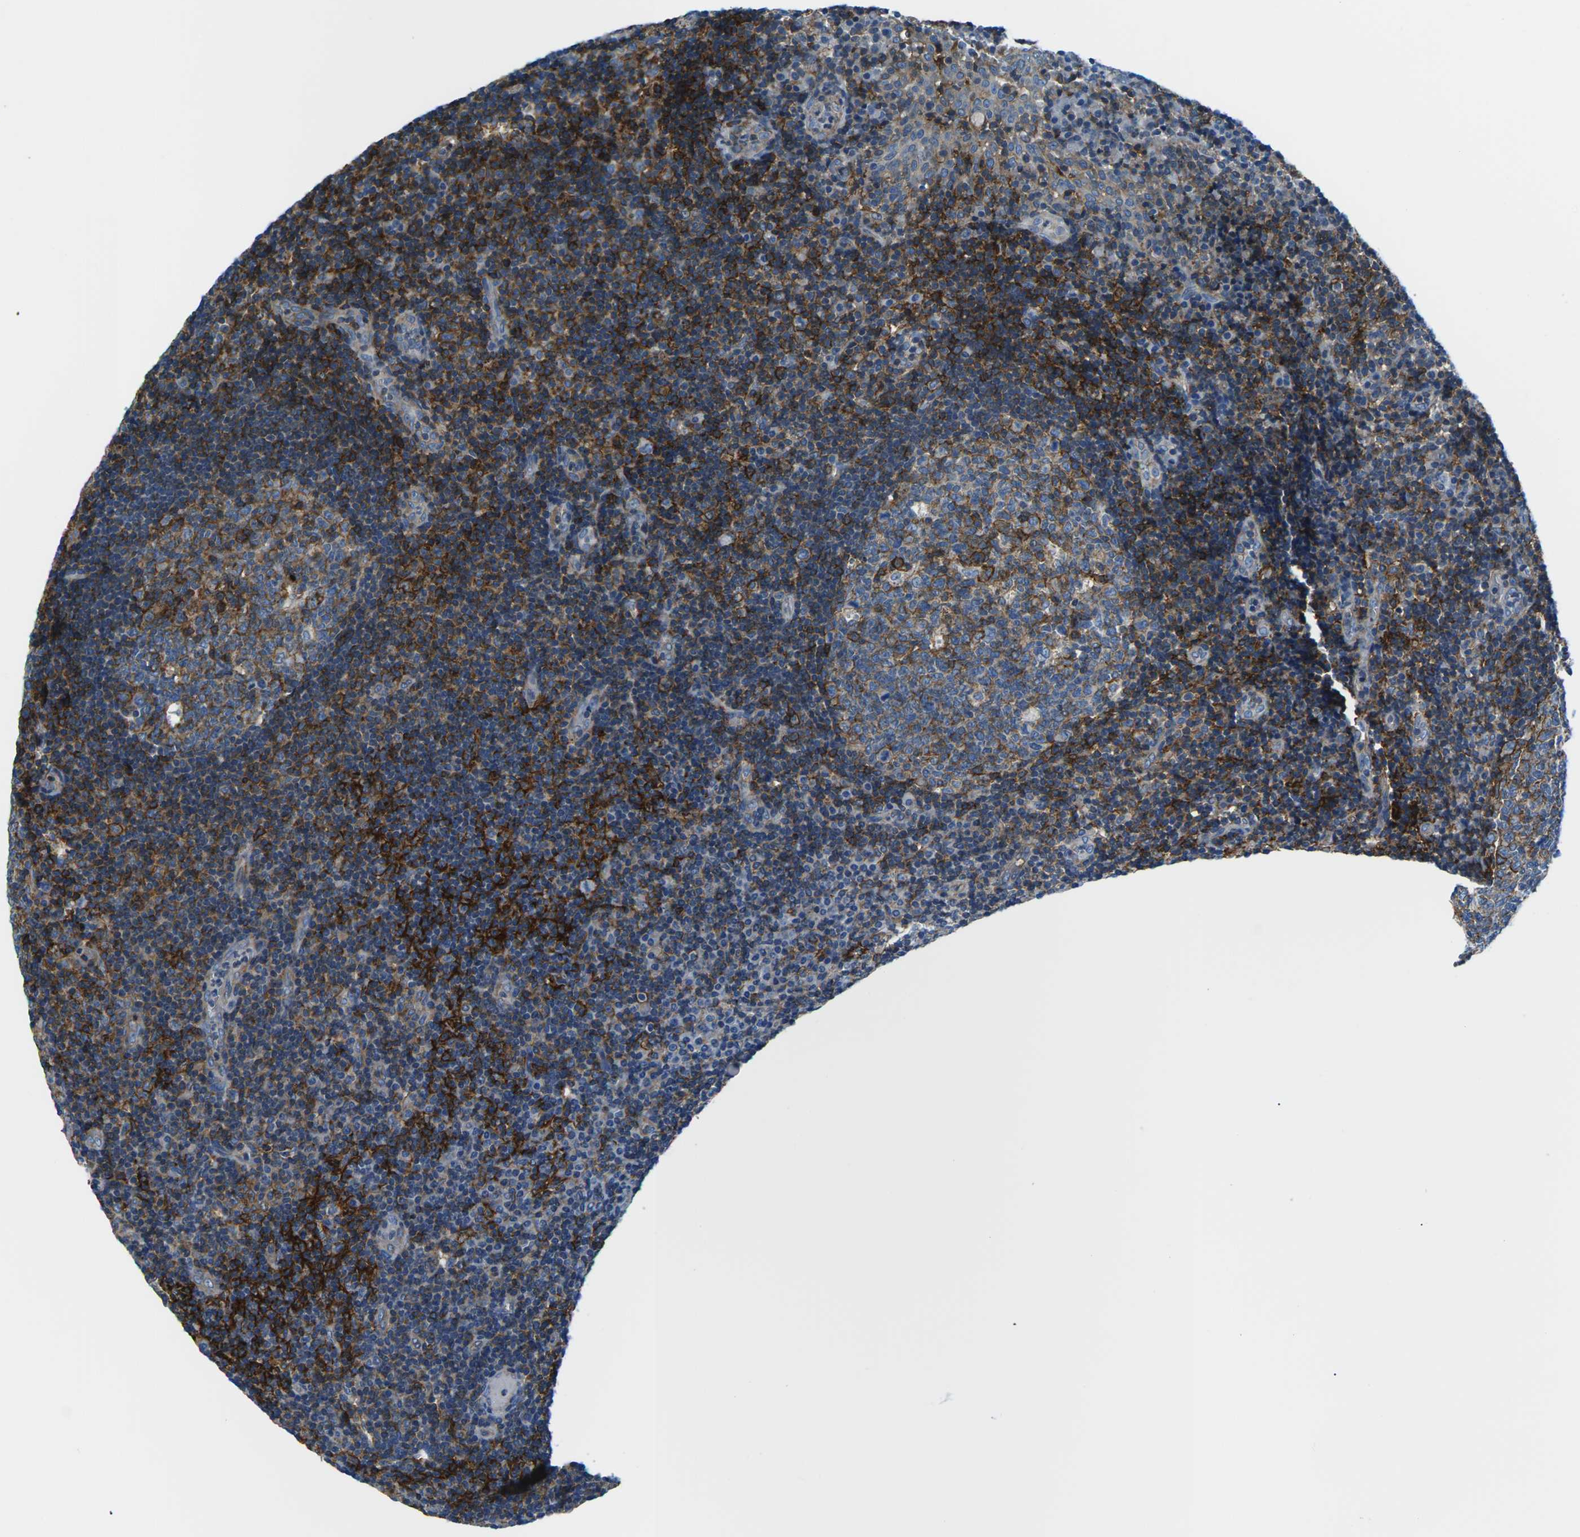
{"staining": {"intensity": "moderate", "quantity": ">75%", "location": "cytoplasmic/membranous"}, "tissue": "tonsil", "cell_type": "Germinal center cells", "image_type": "normal", "snomed": [{"axis": "morphology", "description": "Normal tissue, NOS"}, {"axis": "topography", "description": "Tonsil"}], "caption": "IHC (DAB) staining of normal tonsil exhibits moderate cytoplasmic/membranous protein staining in about >75% of germinal center cells.", "gene": "SOCS4", "patient": {"sex": "female", "age": 40}}